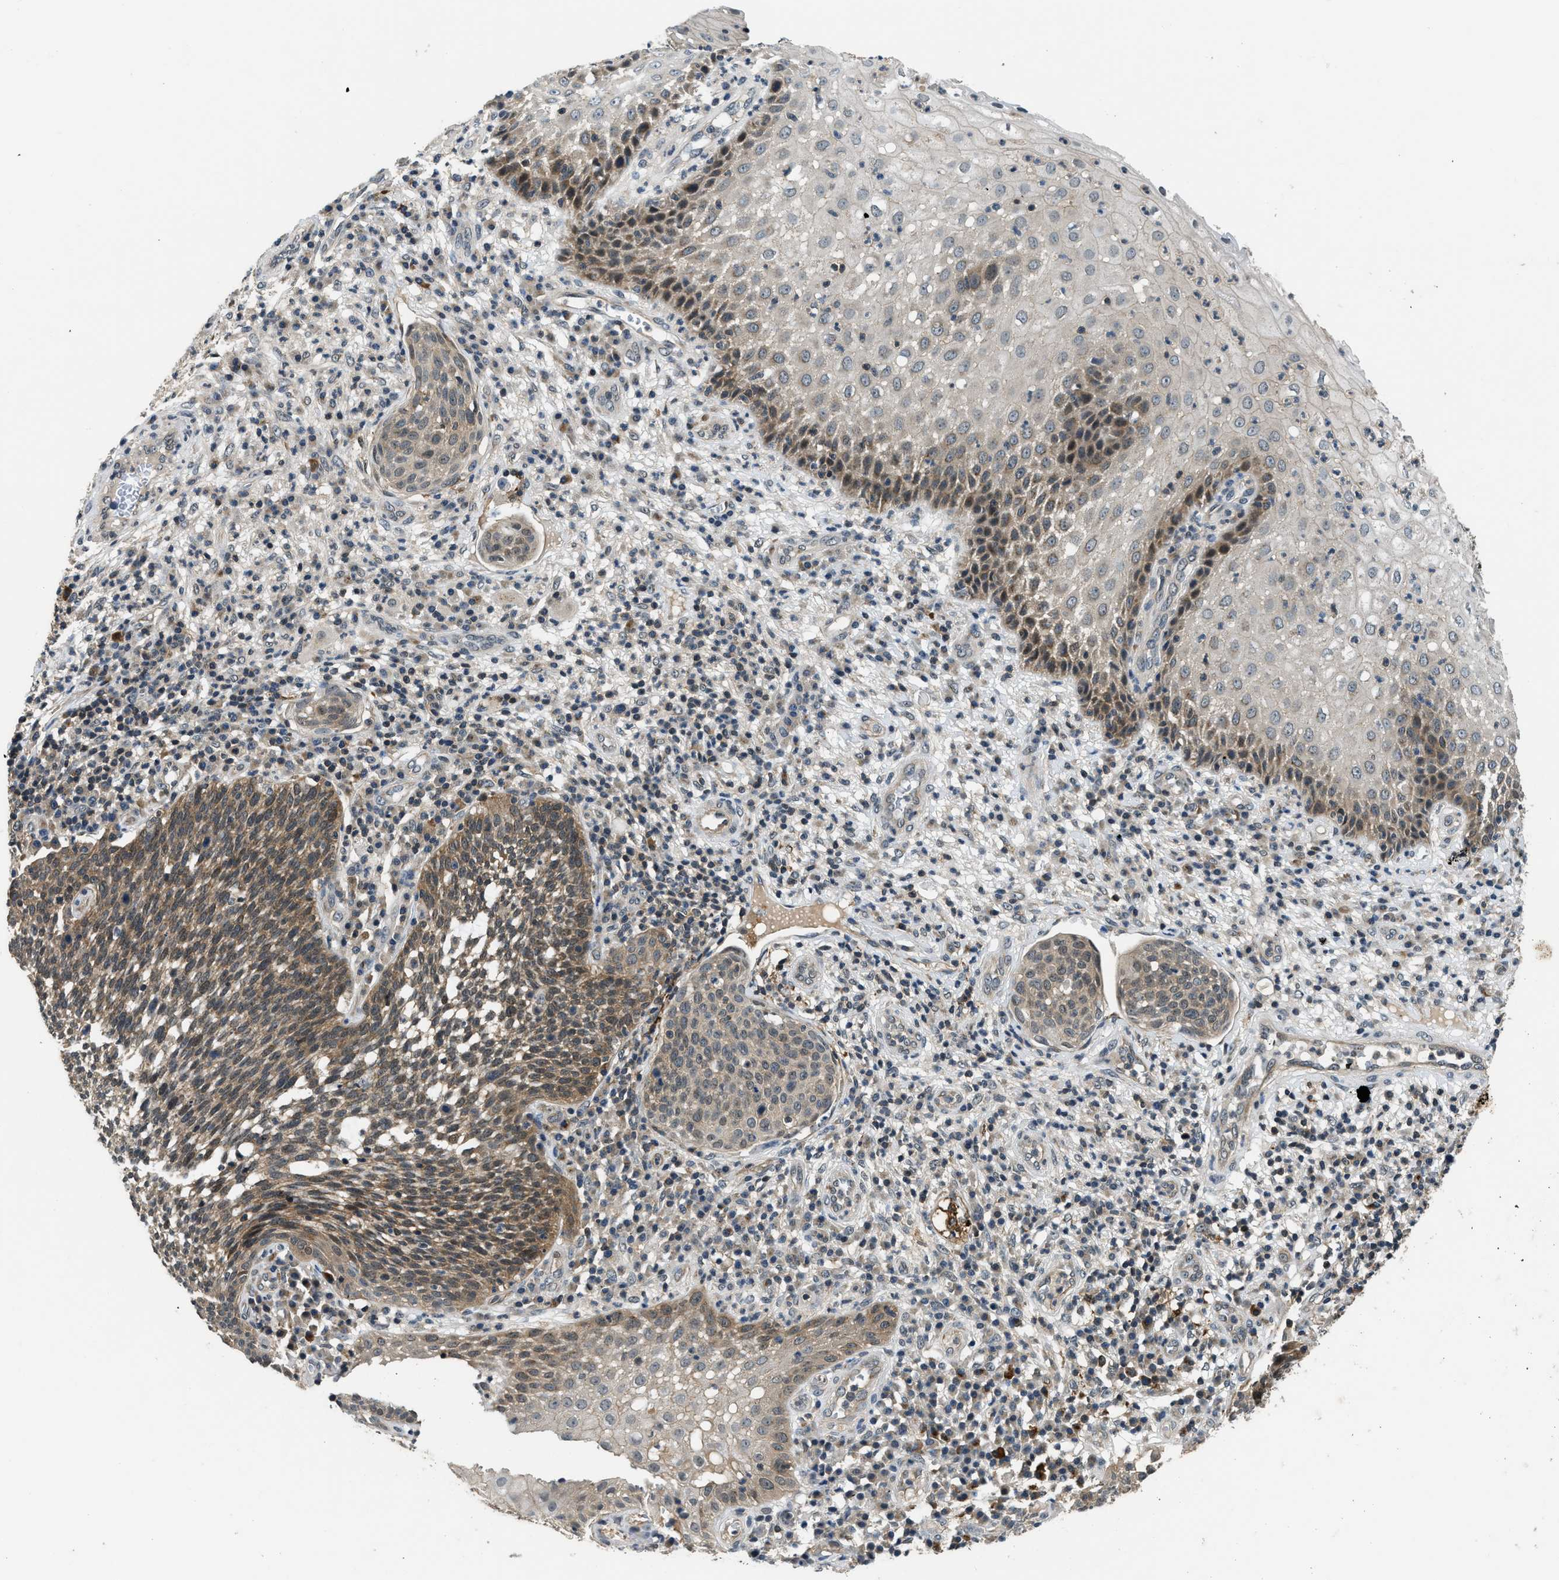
{"staining": {"intensity": "moderate", "quantity": ">75%", "location": "cytoplasmic/membranous"}, "tissue": "cervical cancer", "cell_type": "Tumor cells", "image_type": "cancer", "snomed": [{"axis": "morphology", "description": "Squamous cell carcinoma, NOS"}, {"axis": "topography", "description": "Cervix"}], "caption": "A brown stain labels moderate cytoplasmic/membranous expression of a protein in human squamous cell carcinoma (cervical) tumor cells.", "gene": "MTMR1", "patient": {"sex": "female", "age": 34}}